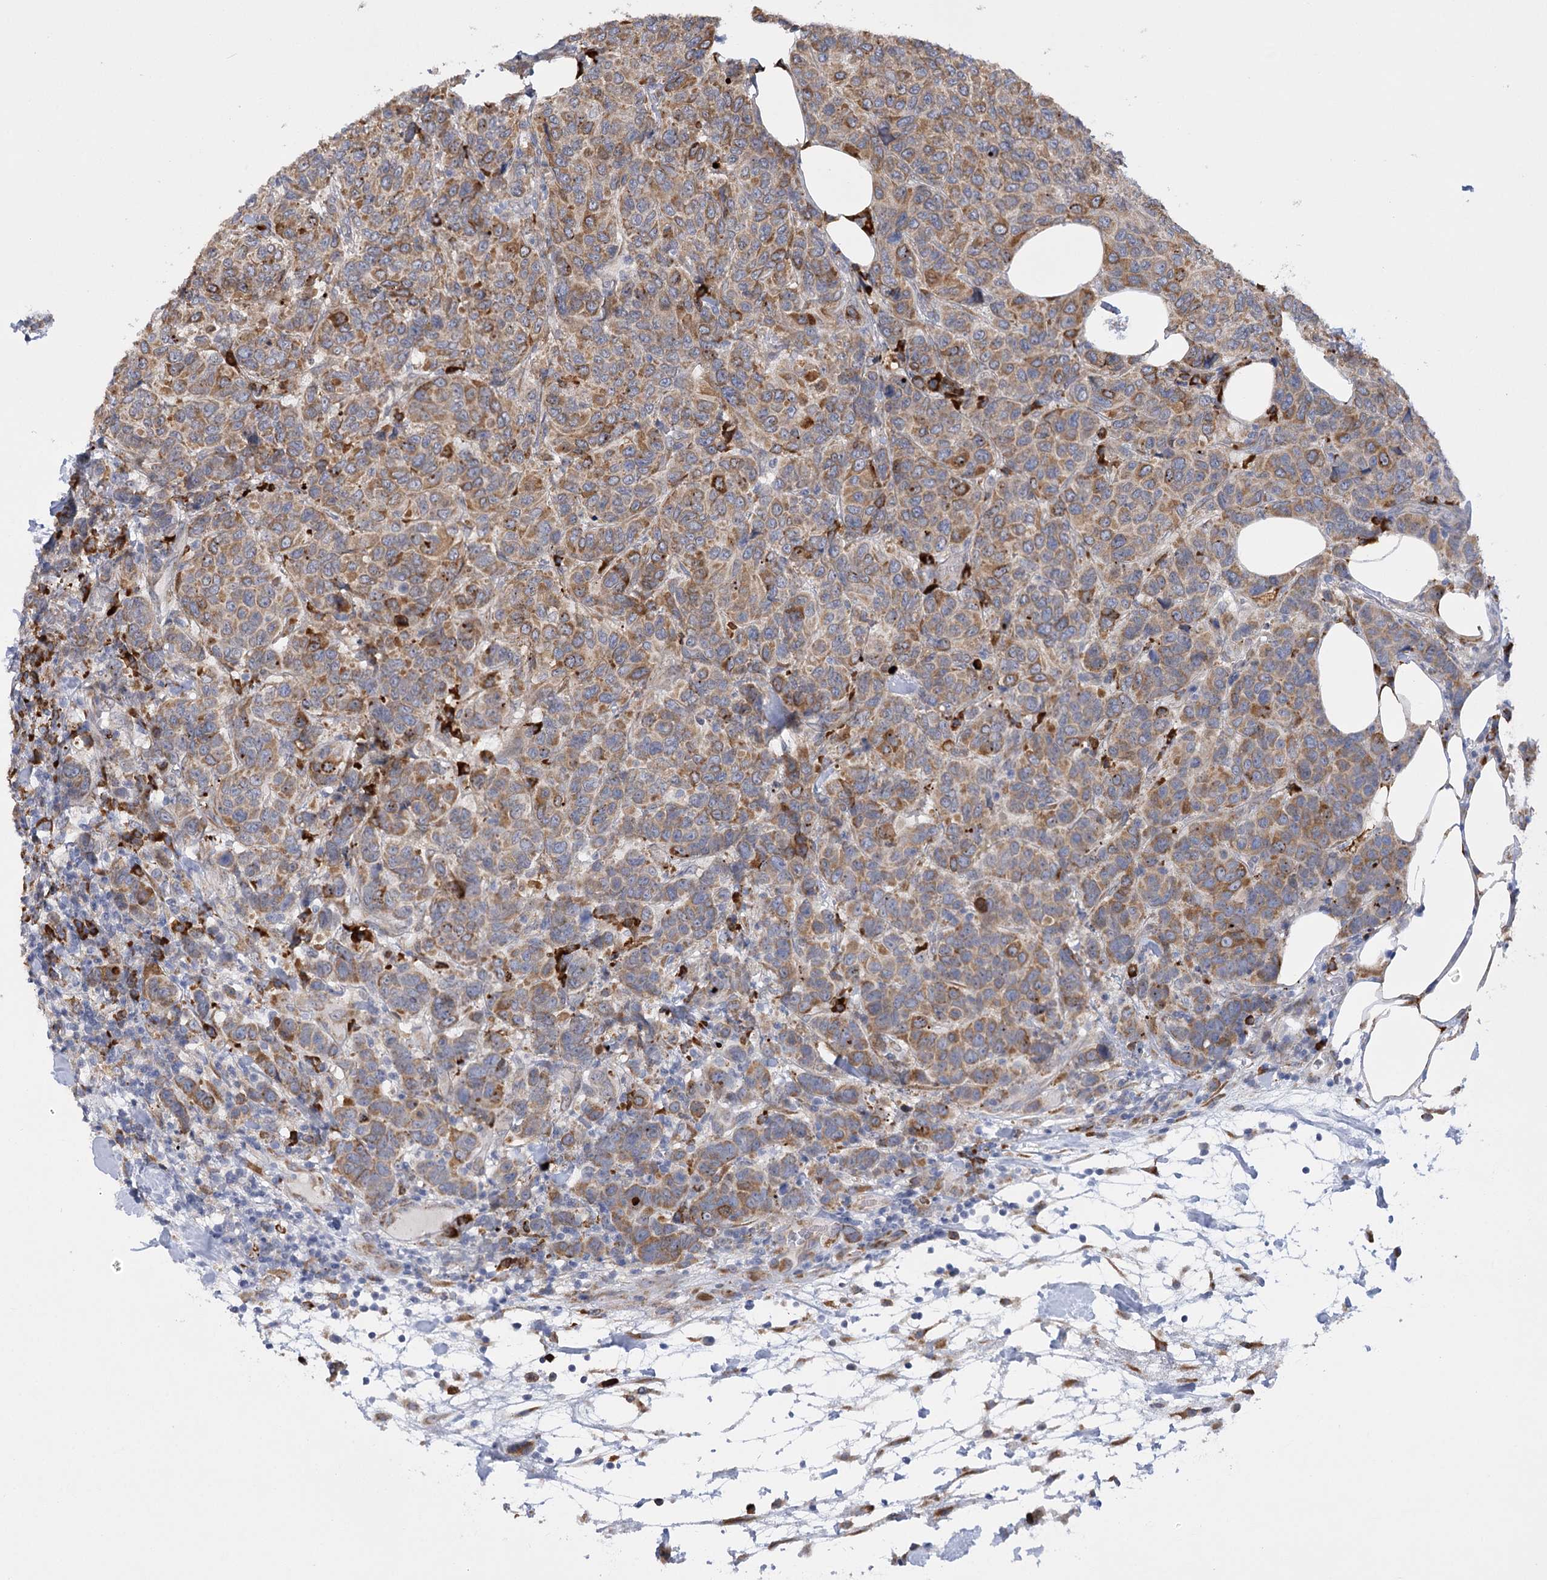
{"staining": {"intensity": "moderate", "quantity": "25%-75%", "location": "cytoplasmic/membranous"}, "tissue": "breast cancer", "cell_type": "Tumor cells", "image_type": "cancer", "snomed": [{"axis": "morphology", "description": "Duct carcinoma"}, {"axis": "topography", "description": "Breast"}], "caption": "A medium amount of moderate cytoplasmic/membranous expression is seen in approximately 25%-75% of tumor cells in breast cancer tissue.", "gene": "NCKAP5", "patient": {"sex": "female", "age": 55}}